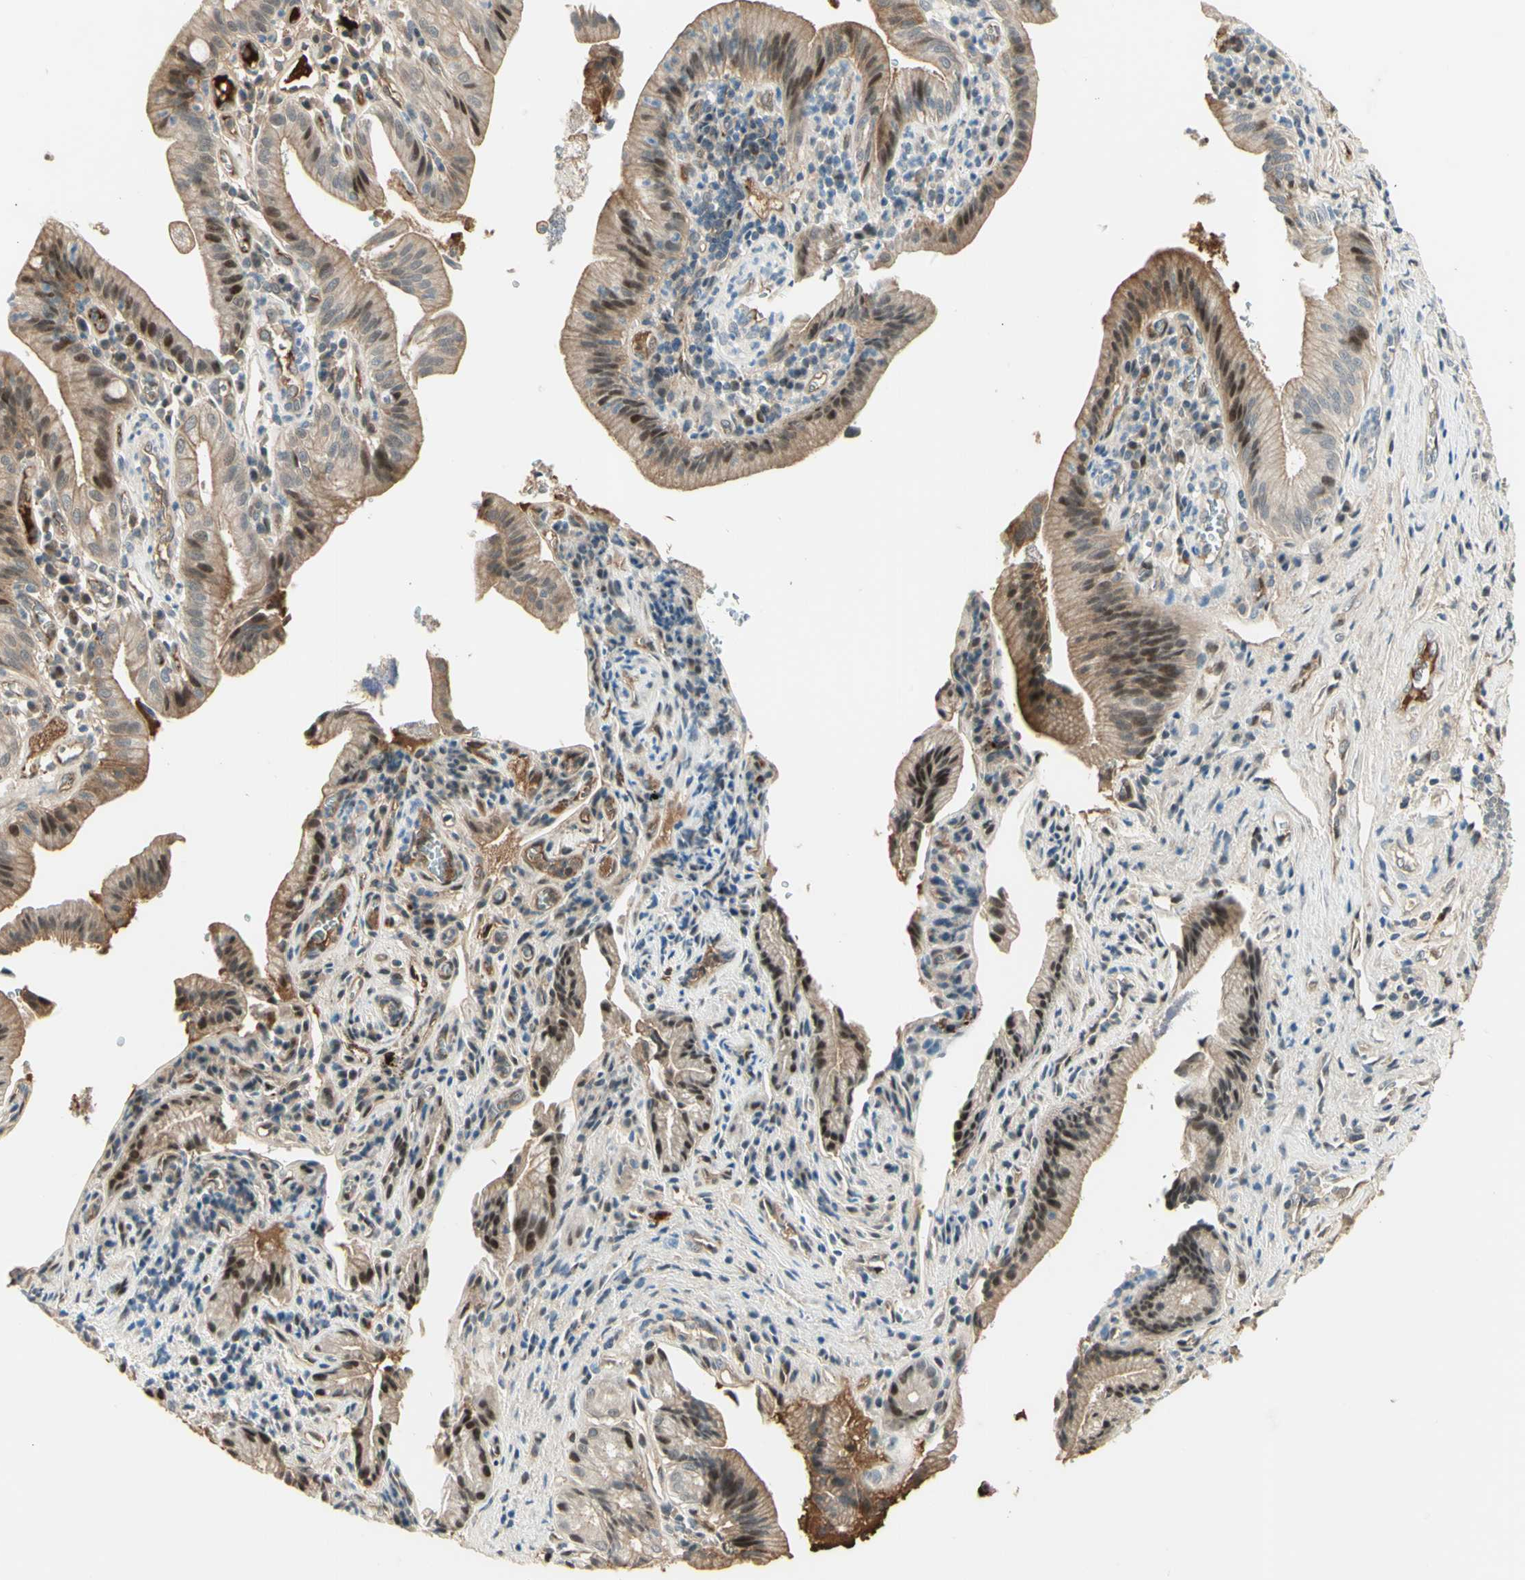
{"staining": {"intensity": "moderate", "quantity": "25%-75%", "location": "cytoplasmic/membranous,nuclear"}, "tissue": "pancreatic cancer", "cell_type": "Tumor cells", "image_type": "cancer", "snomed": [{"axis": "morphology", "description": "Adenocarcinoma, NOS"}, {"axis": "topography", "description": "Pancreas"}], "caption": "A high-resolution image shows immunohistochemistry (IHC) staining of pancreatic adenocarcinoma, which displays moderate cytoplasmic/membranous and nuclear staining in approximately 25%-75% of tumor cells.", "gene": "ANGPT2", "patient": {"sex": "female", "age": 75}}